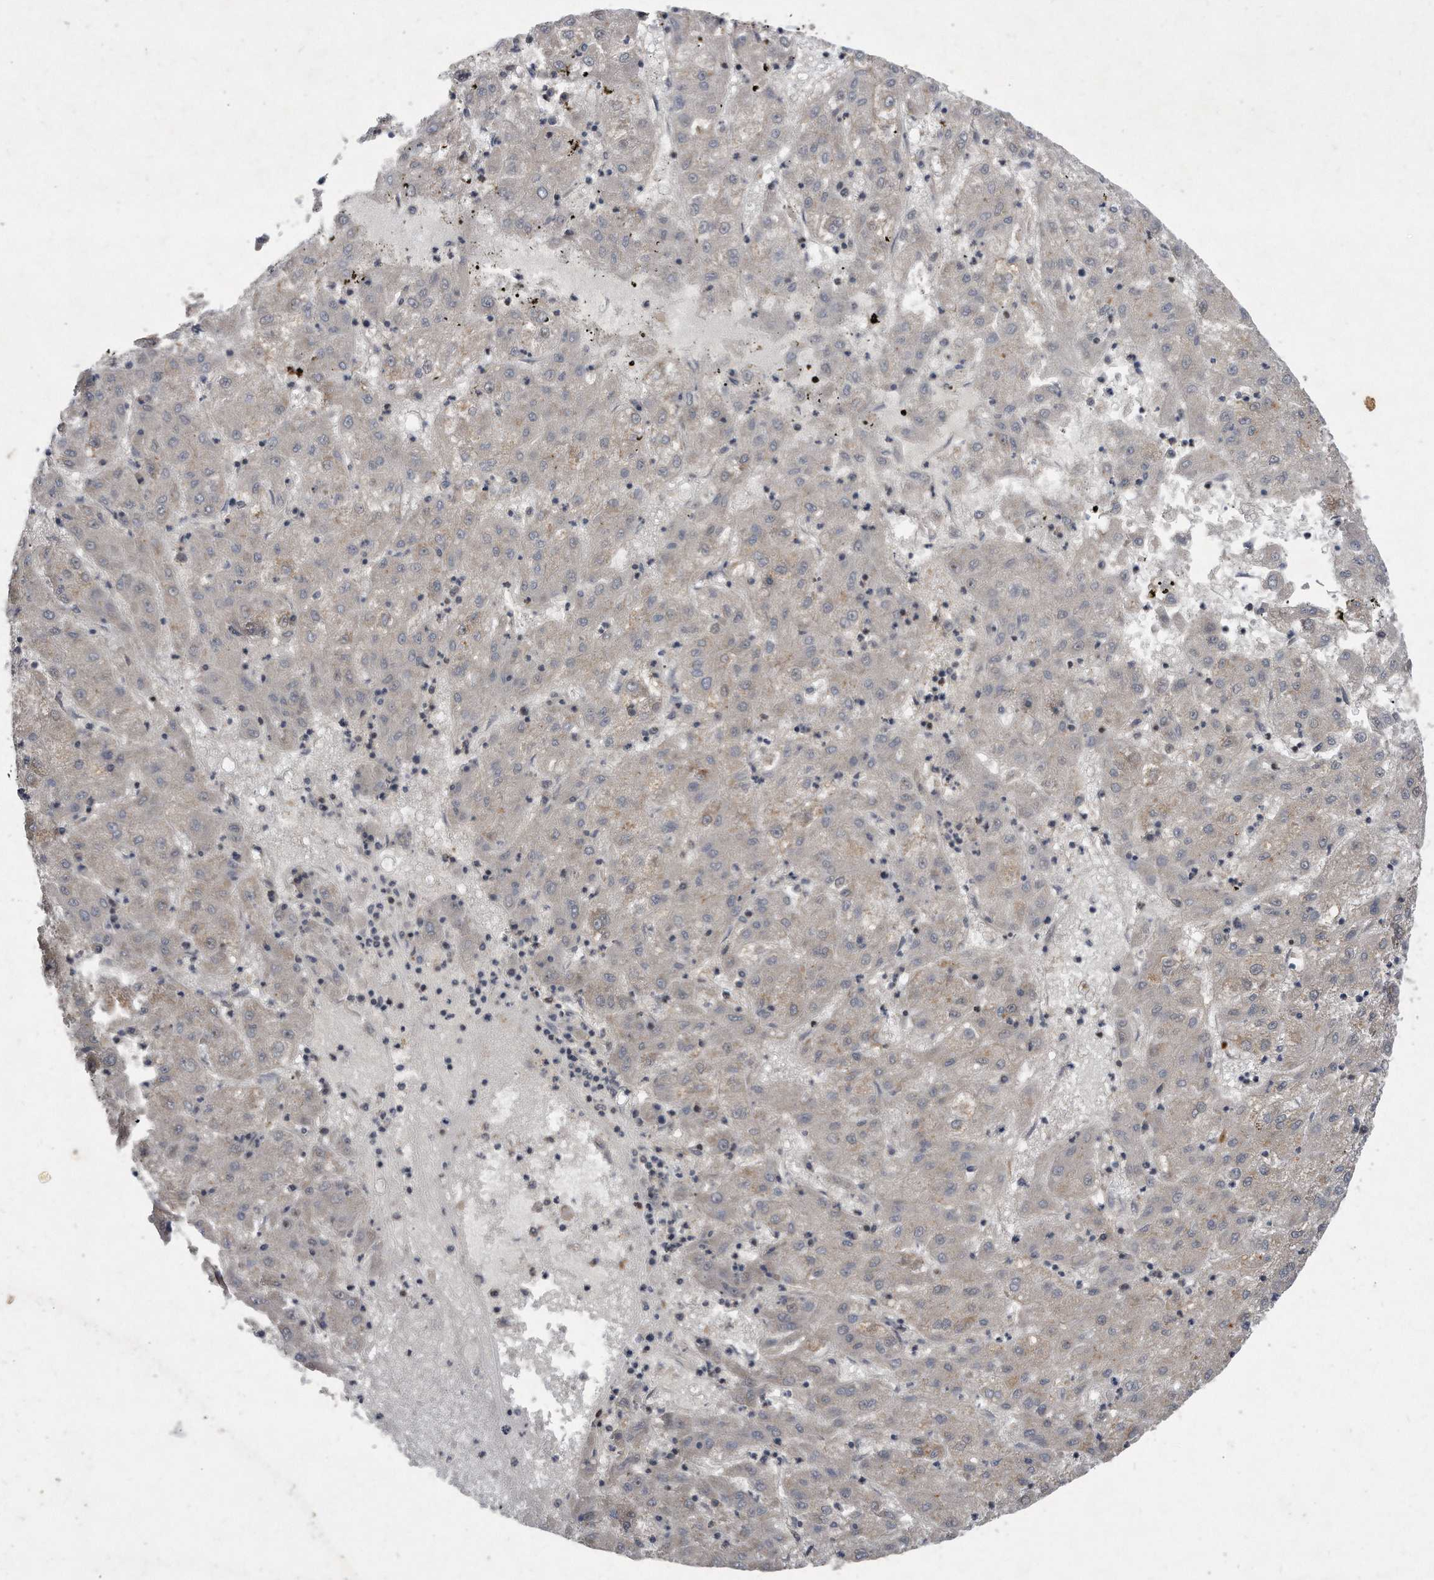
{"staining": {"intensity": "weak", "quantity": "<25%", "location": "cytoplasmic/membranous"}, "tissue": "liver cancer", "cell_type": "Tumor cells", "image_type": "cancer", "snomed": [{"axis": "morphology", "description": "Carcinoma, Hepatocellular, NOS"}, {"axis": "topography", "description": "Liver"}], "caption": "Immunohistochemical staining of human liver hepatocellular carcinoma displays no significant expression in tumor cells.", "gene": "PGBD2", "patient": {"sex": "male", "age": 72}}